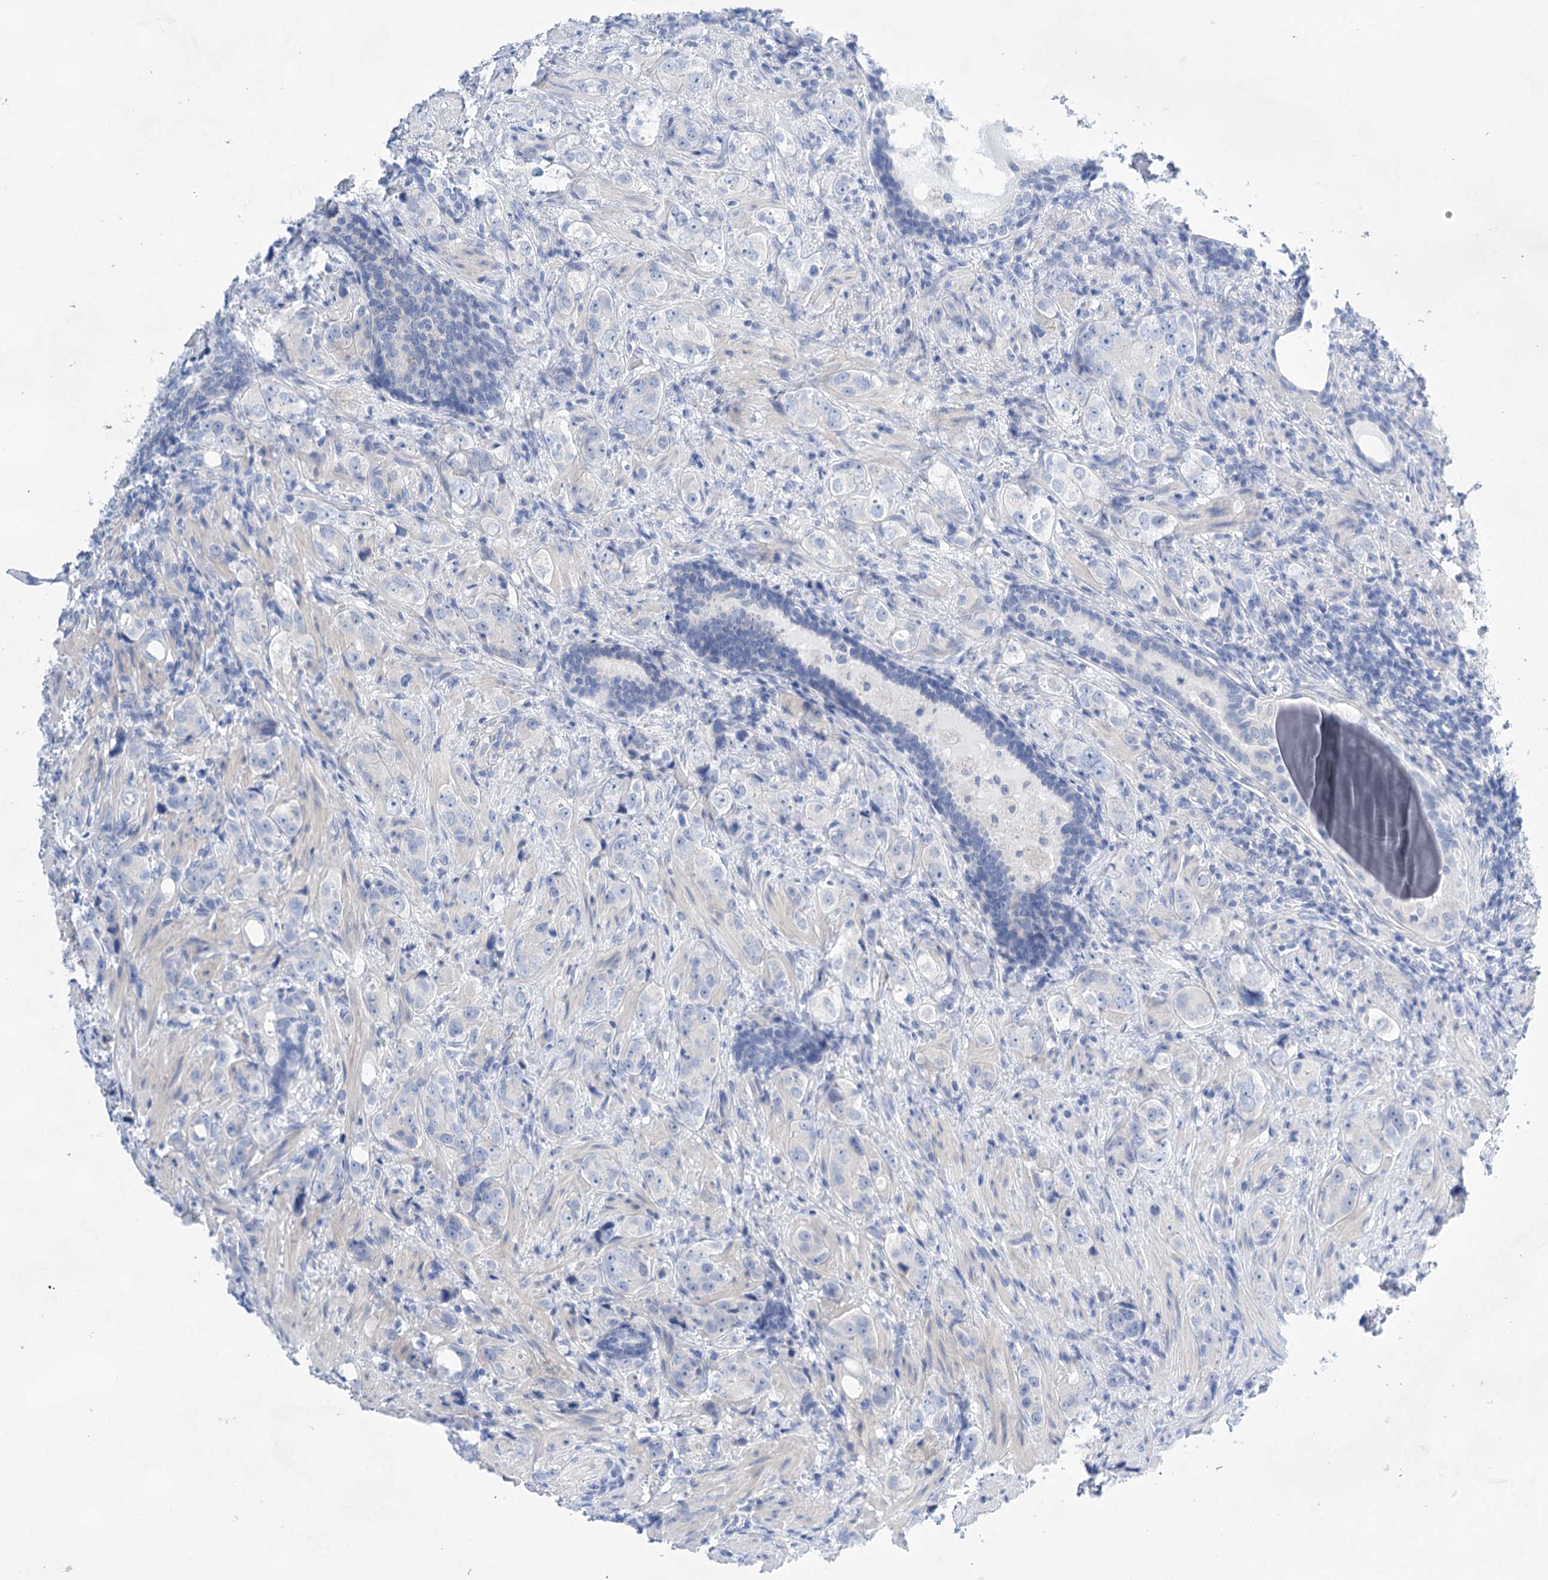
{"staining": {"intensity": "negative", "quantity": "none", "location": "none"}, "tissue": "prostate cancer", "cell_type": "Tumor cells", "image_type": "cancer", "snomed": [{"axis": "morphology", "description": "Adenocarcinoma, High grade"}, {"axis": "topography", "description": "Prostate"}], "caption": "Prostate cancer (high-grade adenocarcinoma) was stained to show a protein in brown. There is no significant staining in tumor cells.", "gene": "LALBA", "patient": {"sex": "male", "age": 63}}